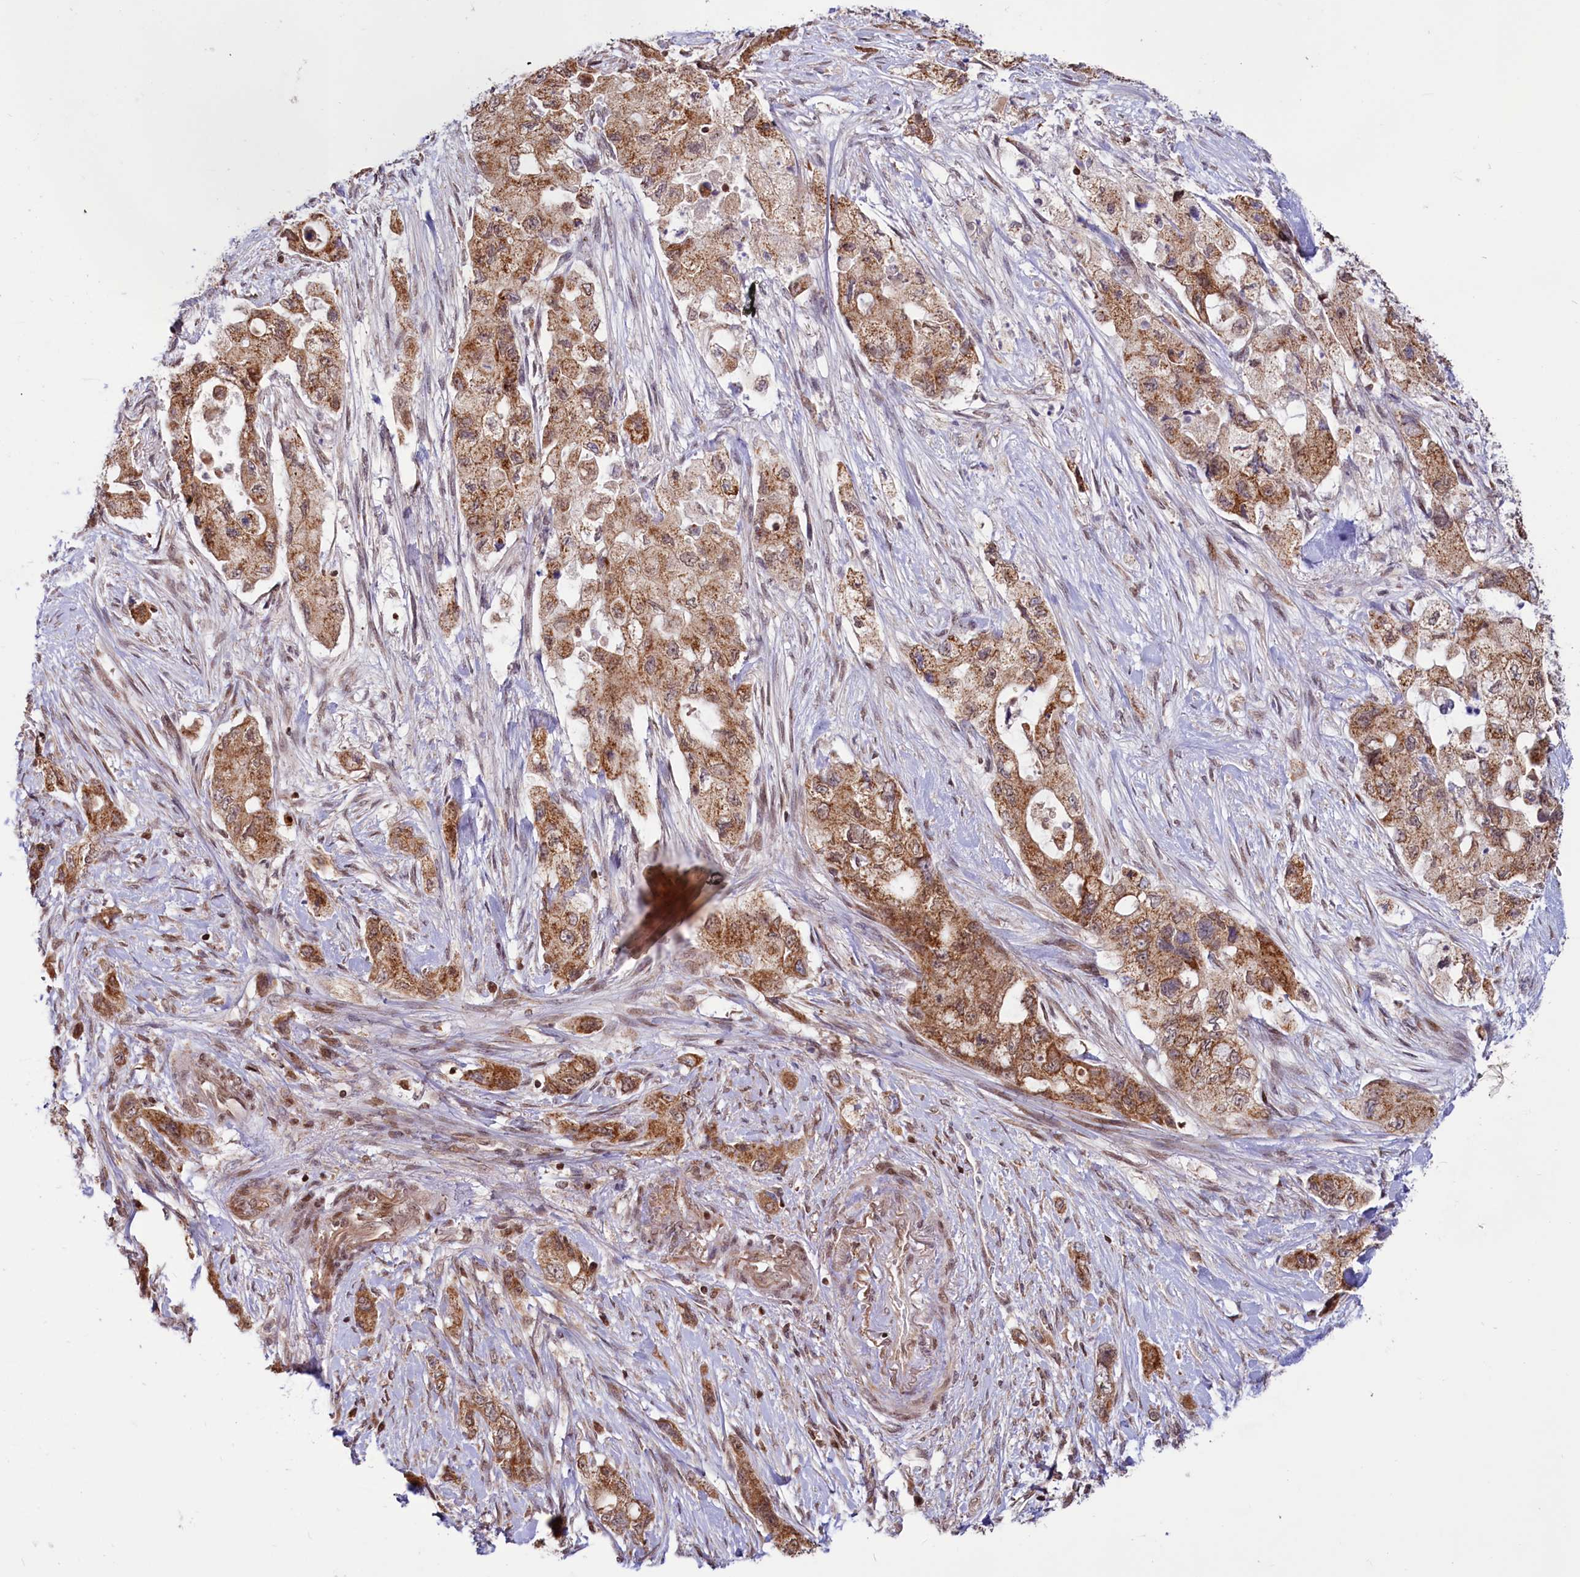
{"staining": {"intensity": "moderate", "quantity": ">75%", "location": "cytoplasmic/membranous"}, "tissue": "pancreatic cancer", "cell_type": "Tumor cells", "image_type": "cancer", "snomed": [{"axis": "morphology", "description": "Adenocarcinoma, NOS"}, {"axis": "topography", "description": "Pancreas"}], "caption": "IHC histopathology image of adenocarcinoma (pancreatic) stained for a protein (brown), which exhibits medium levels of moderate cytoplasmic/membranous expression in approximately >75% of tumor cells.", "gene": "PHC3", "patient": {"sex": "female", "age": 73}}